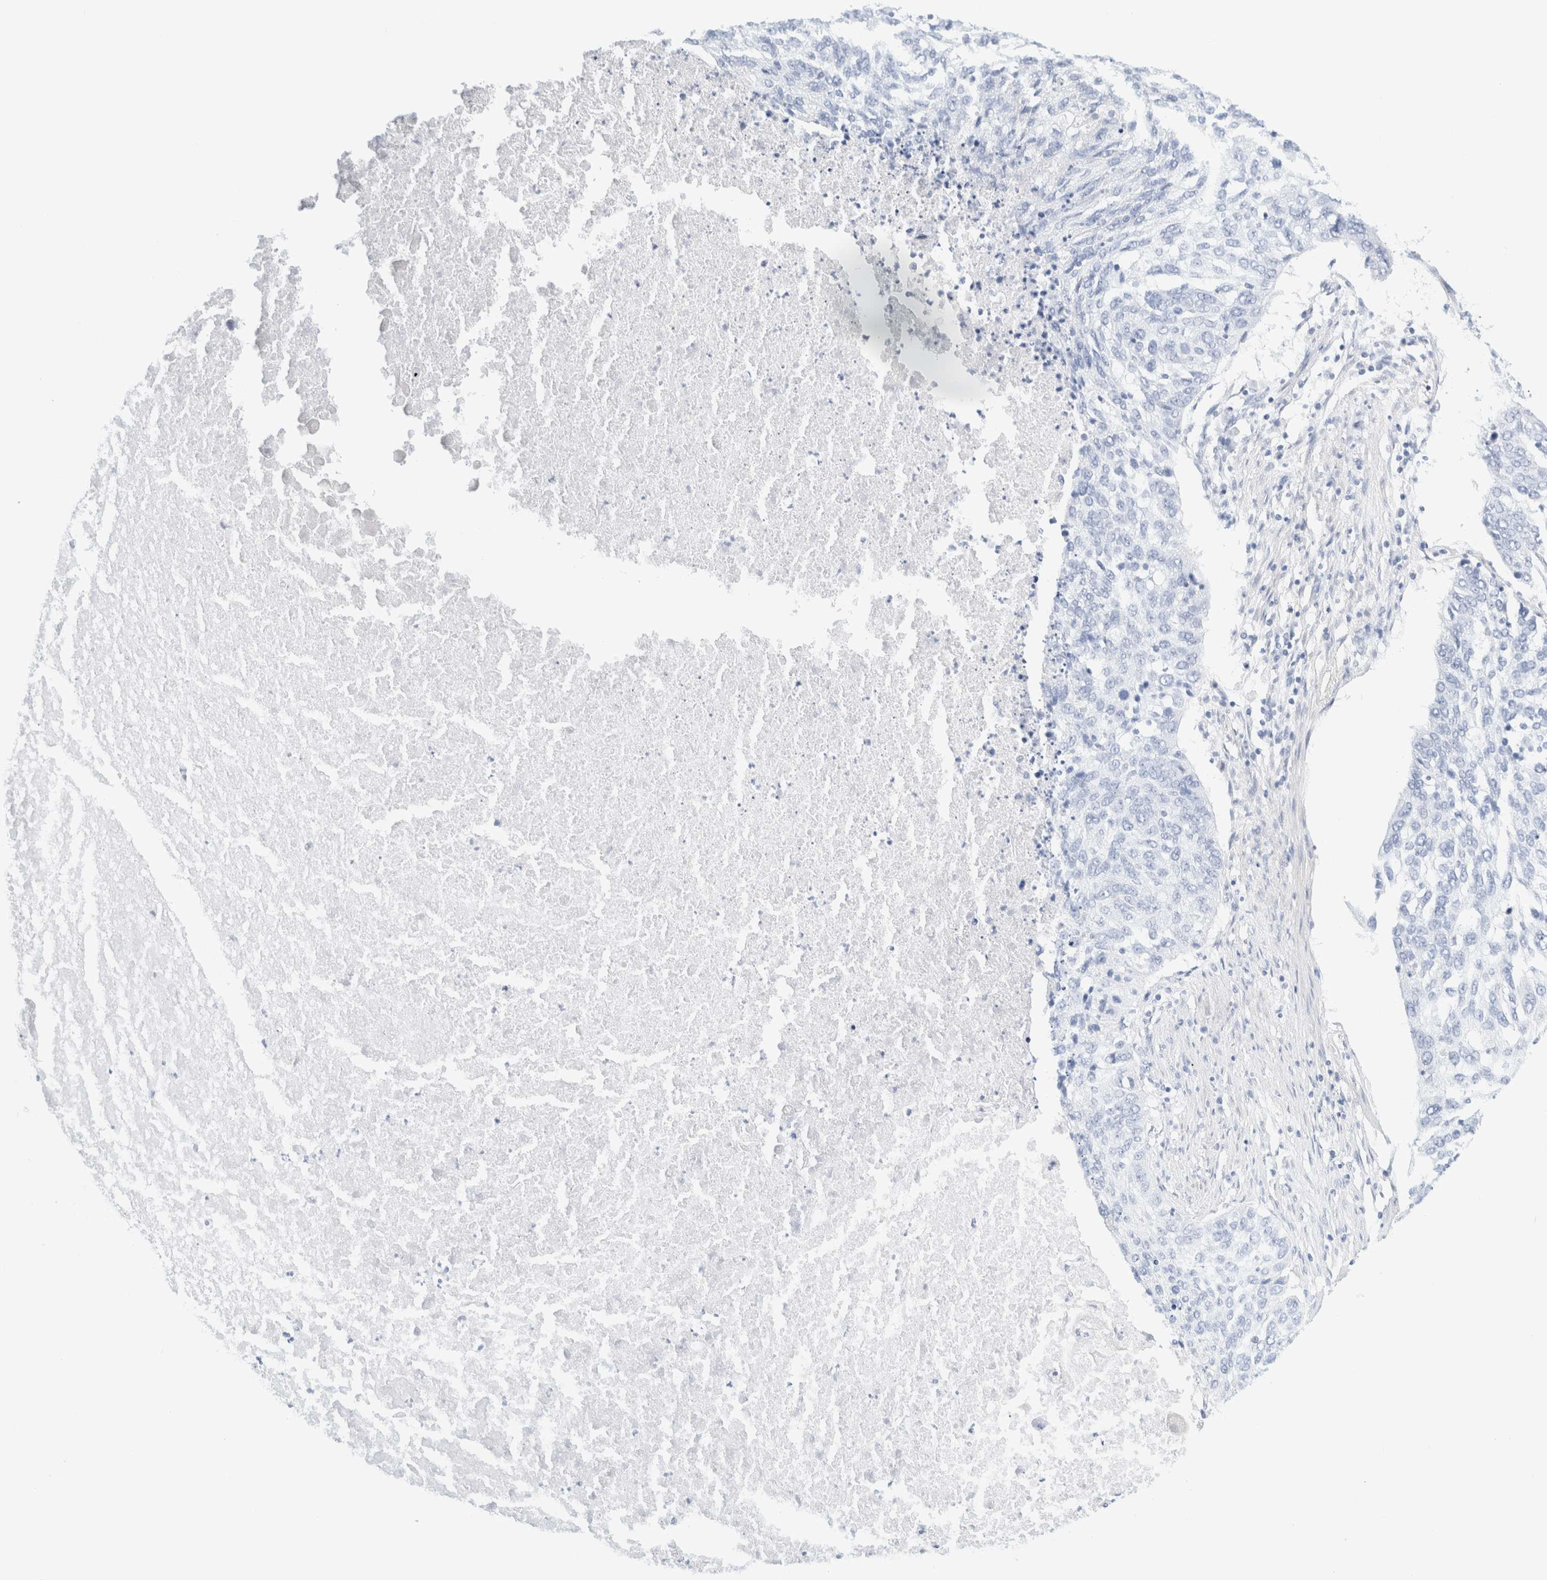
{"staining": {"intensity": "negative", "quantity": "none", "location": "none"}, "tissue": "lung cancer", "cell_type": "Tumor cells", "image_type": "cancer", "snomed": [{"axis": "morphology", "description": "Squamous cell carcinoma, NOS"}, {"axis": "topography", "description": "Lung"}], "caption": "There is no significant positivity in tumor cells of lung squamous cell carcinoma. (Stains: DAB immunohistochemistry (IHC) with hematoxylin counter stain, Microscopy: brightfield microscopy at high magnification).", "gene": "DPYS", "patient": {"sex": "female", "age": 63}}